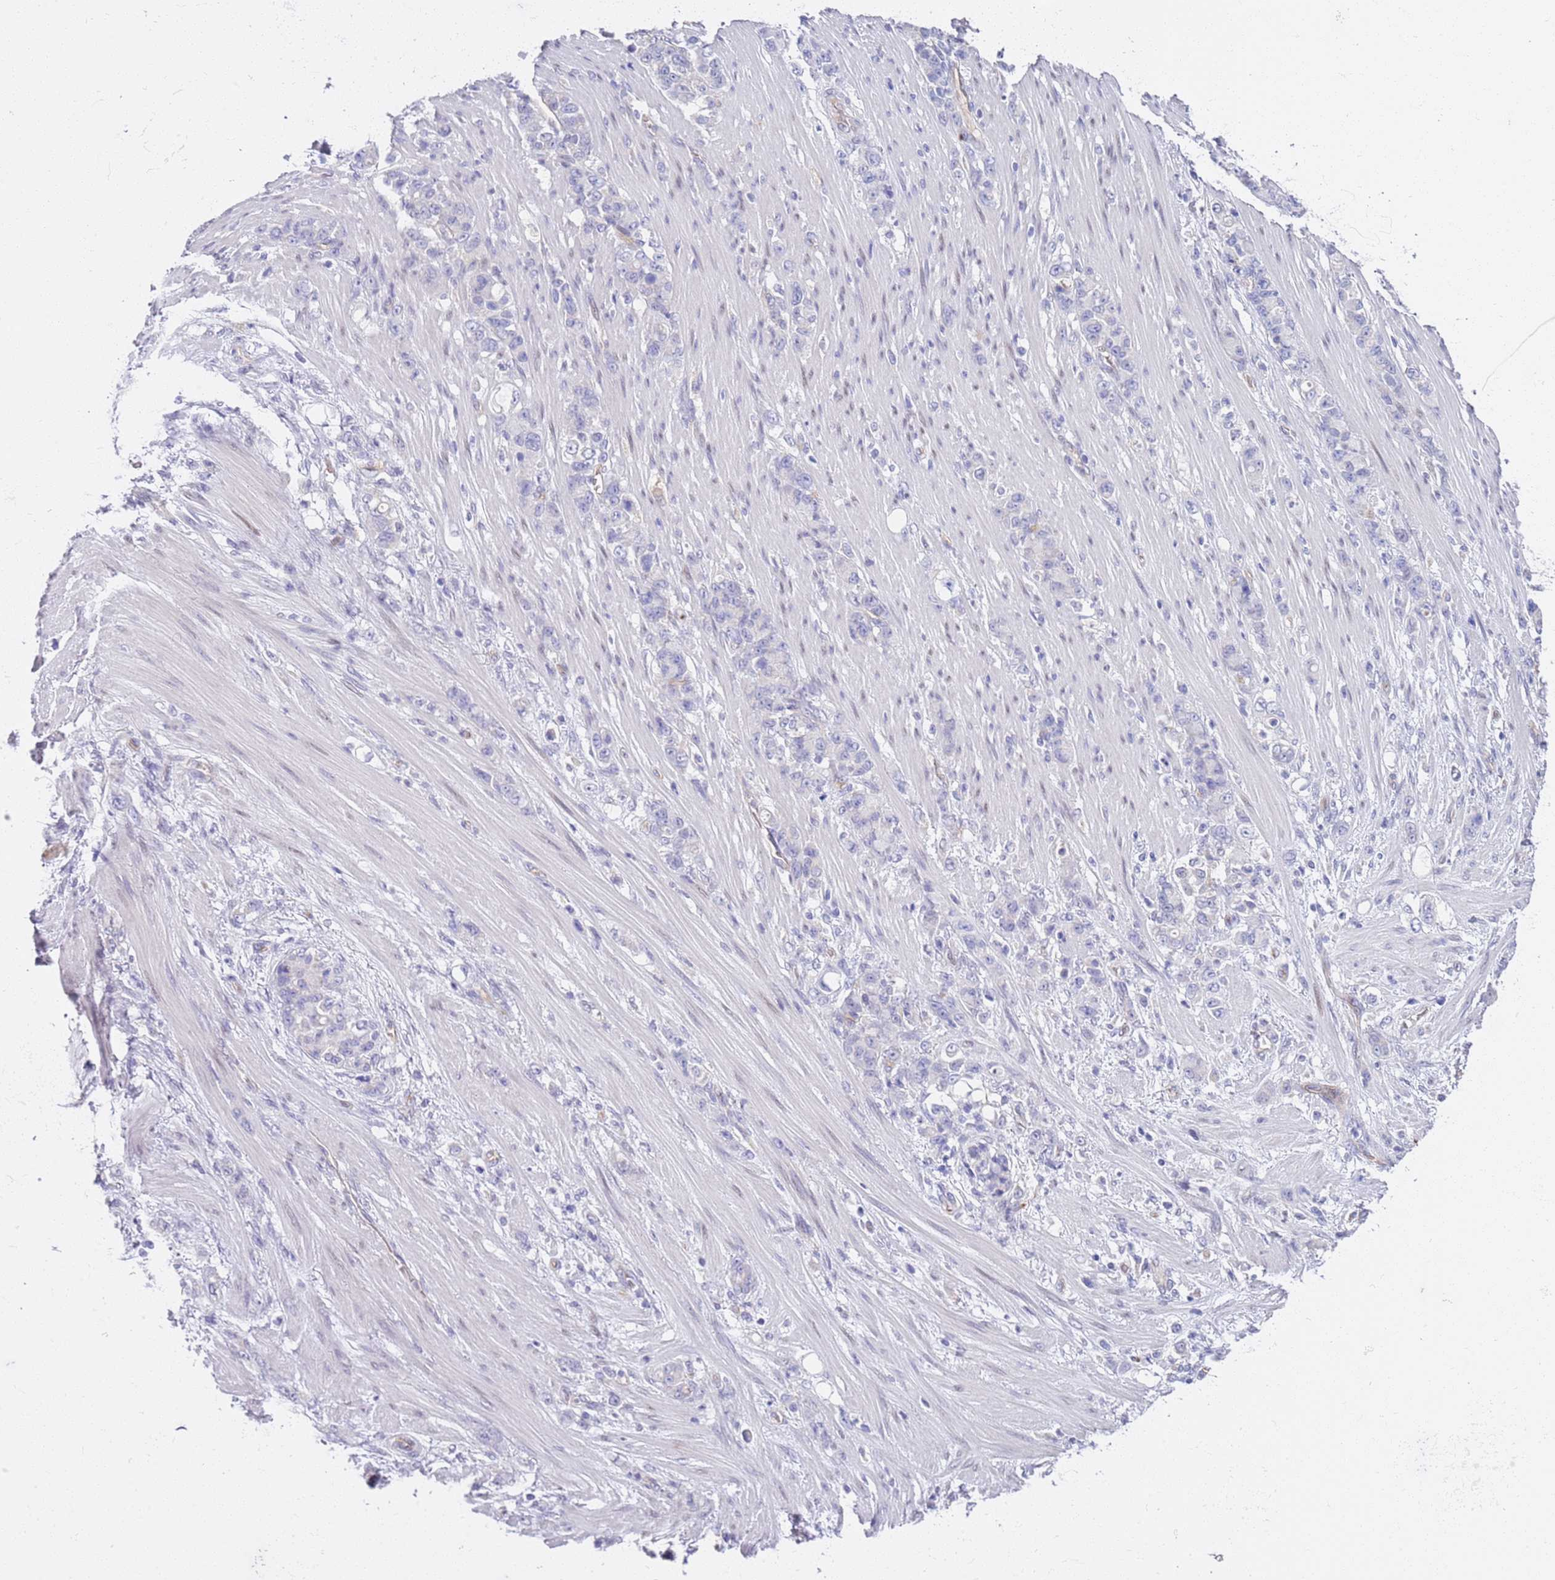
{"staining": {"intensity": "negative", "quantity": "none", "location": "none"}, "tissue": "stomach cancer", "cell_type": "Tumor cells", "image_type": "cancer", "snomed": [{"axis": "morphology", "description": "Normal tissue, NOS"}, {"axis": "morphology", "description": "Adenocarcinoma, NOS"}, {"axis": "topography", "description": "Stomach"}], "caption": "This histopathology image is of stomach adenocarcinoma stained with immunohistochemistry (IHC) to label a protein in brown with the nuclei are counter-stained blue. There is no positivity in tumor cells.", "gene": "BRMS1L", "patient": {"sex": "female", "age": 79}}